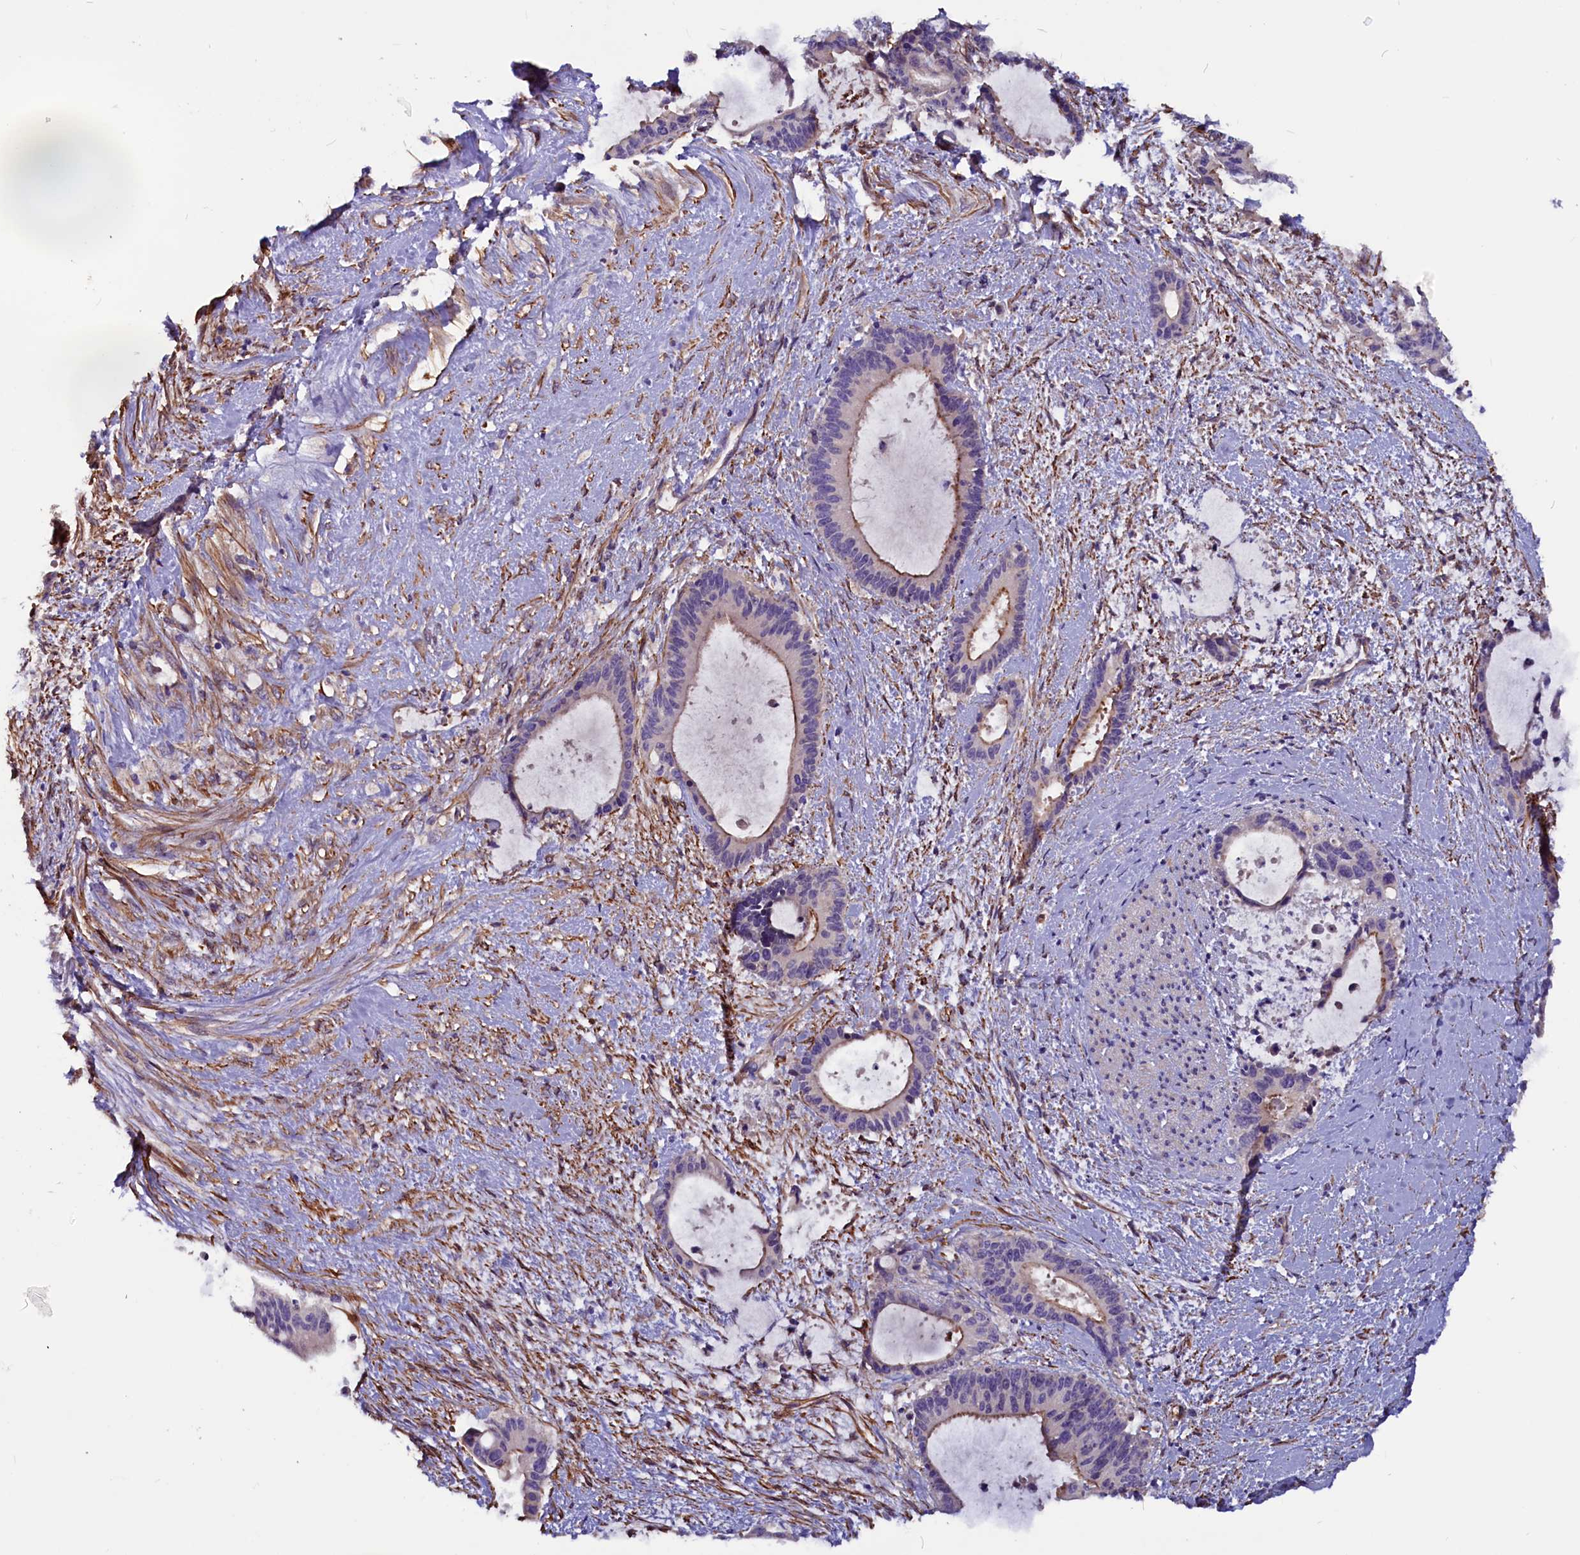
{"staining": {"intensity": "moderate", "quantity": "<25%", "location": "cytoplasmic/membranous"}, "tissue": "liver cancer", "cell_type": "Tumor cells", "image_type": "cancer", "snomed": [{"axis": "morphology", "description": "Normal tissue, NOS"}, {"axis": "morphology", "description": "Cholangiocarcinoma"}, {"axis": "topography", "description": "Liver"}, {"axis": "topography", "description": "Peripheral nerve tissue"}], "caption": "DAB immunohistochemical staining of human liver cancer shows moderate cytoplasmic/membranous protein positivity in about <25% of tumor cells. Ihc stains the protein of interest in brown and the nuclei are stained blue.", "gene": "ZNF749", "patient": {"sex": "female", "age": 73}}